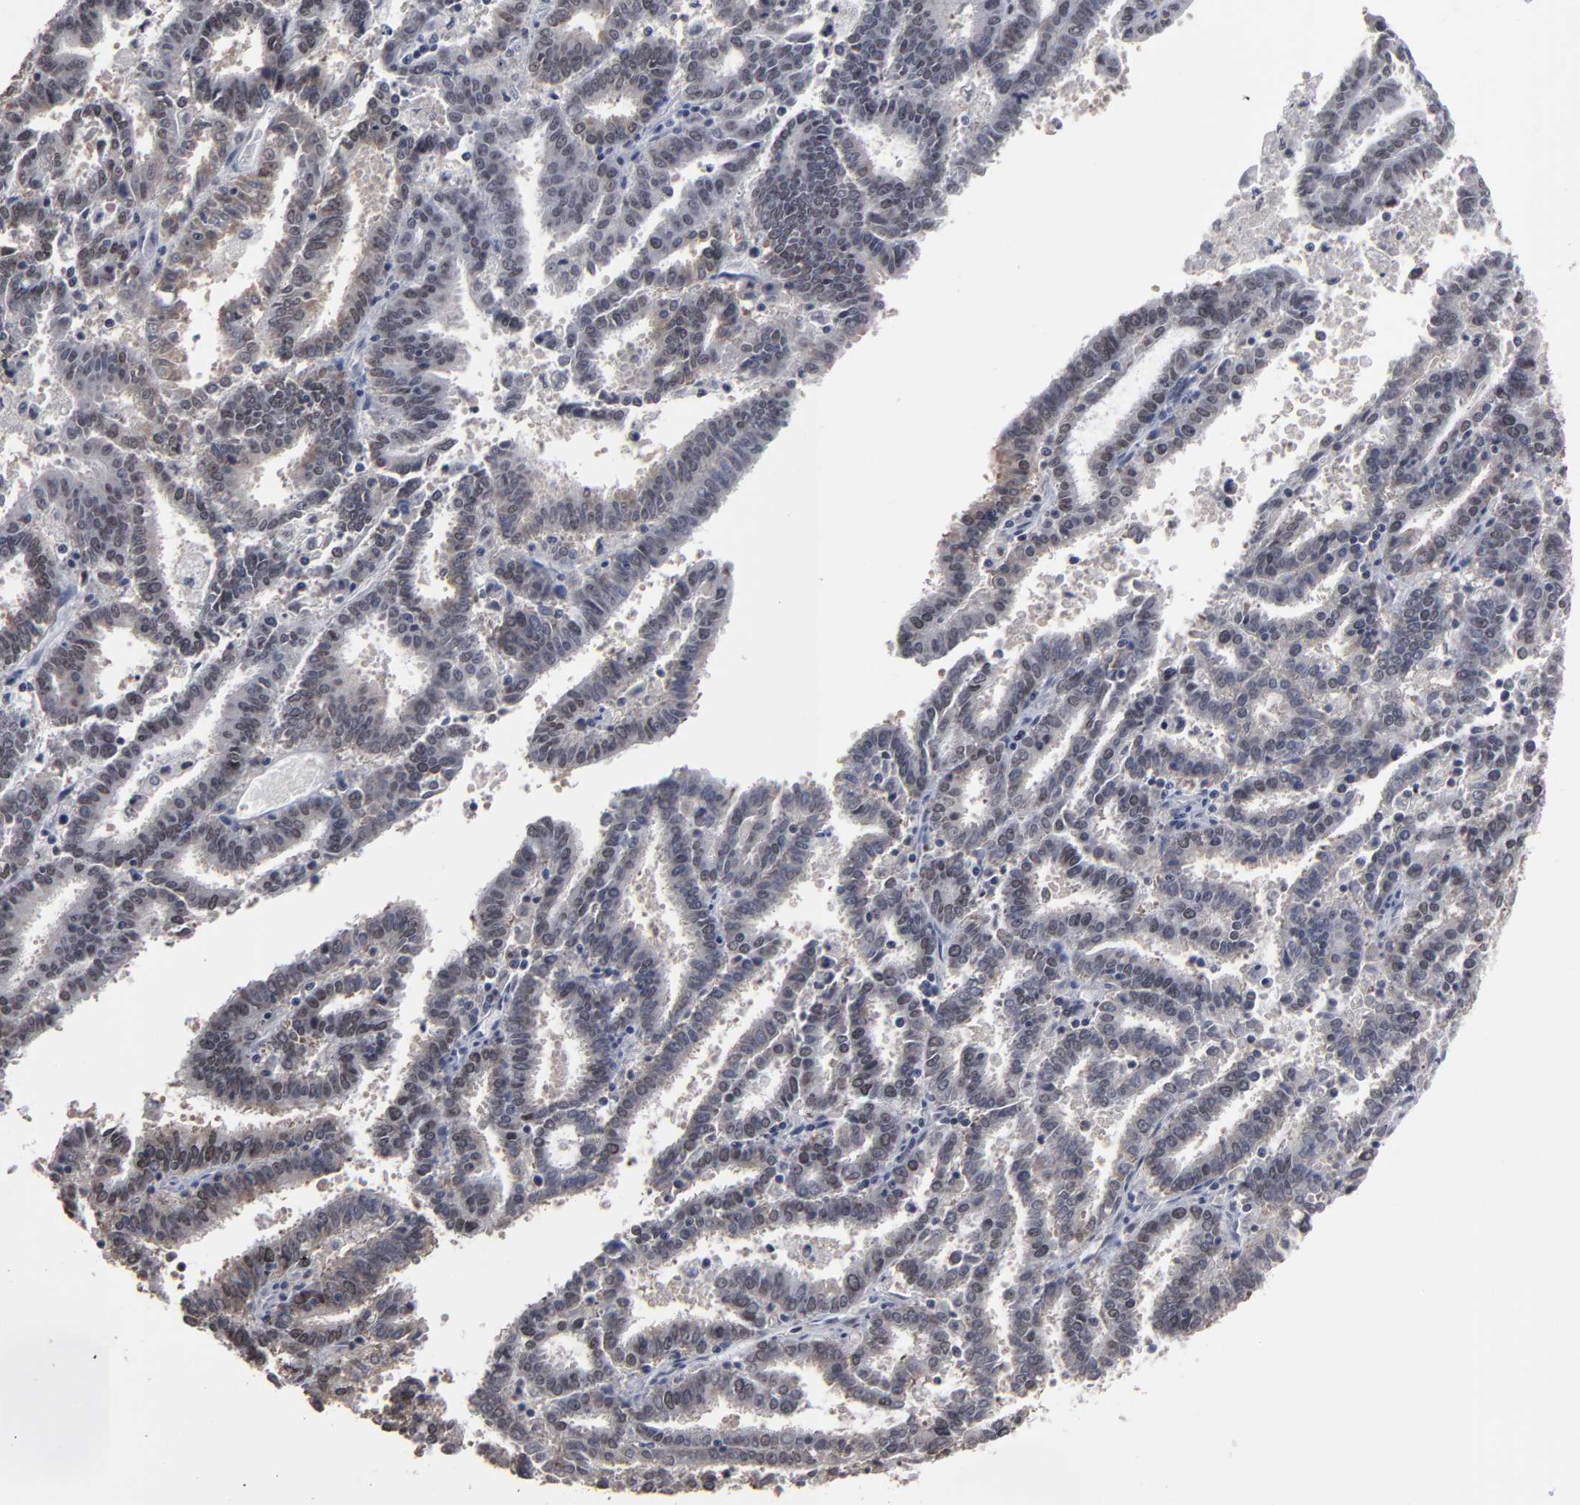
{"staining": {"intensity": "weak", "quantity": "<25%", "location": "cytoplasmic/membranous"}, "tissue": "endometrial cancer", "cell_type": "Tumor cells", "image_type": "cancer", "snomed": [{"axis": "morphology", "description": "Adenocarcinoma, NOS"}, {"axis": "topography", "description": "Uterus"}], "caption": "Immunohistochemistry photomicrograph of neoplastic tissue: endometrial cancer (adenocarcinoma) stained with DAB shows no significant protein positivity in tumor cells.", "gene": "SSRP1", "patient": {"sex": "female", "age": 83}}